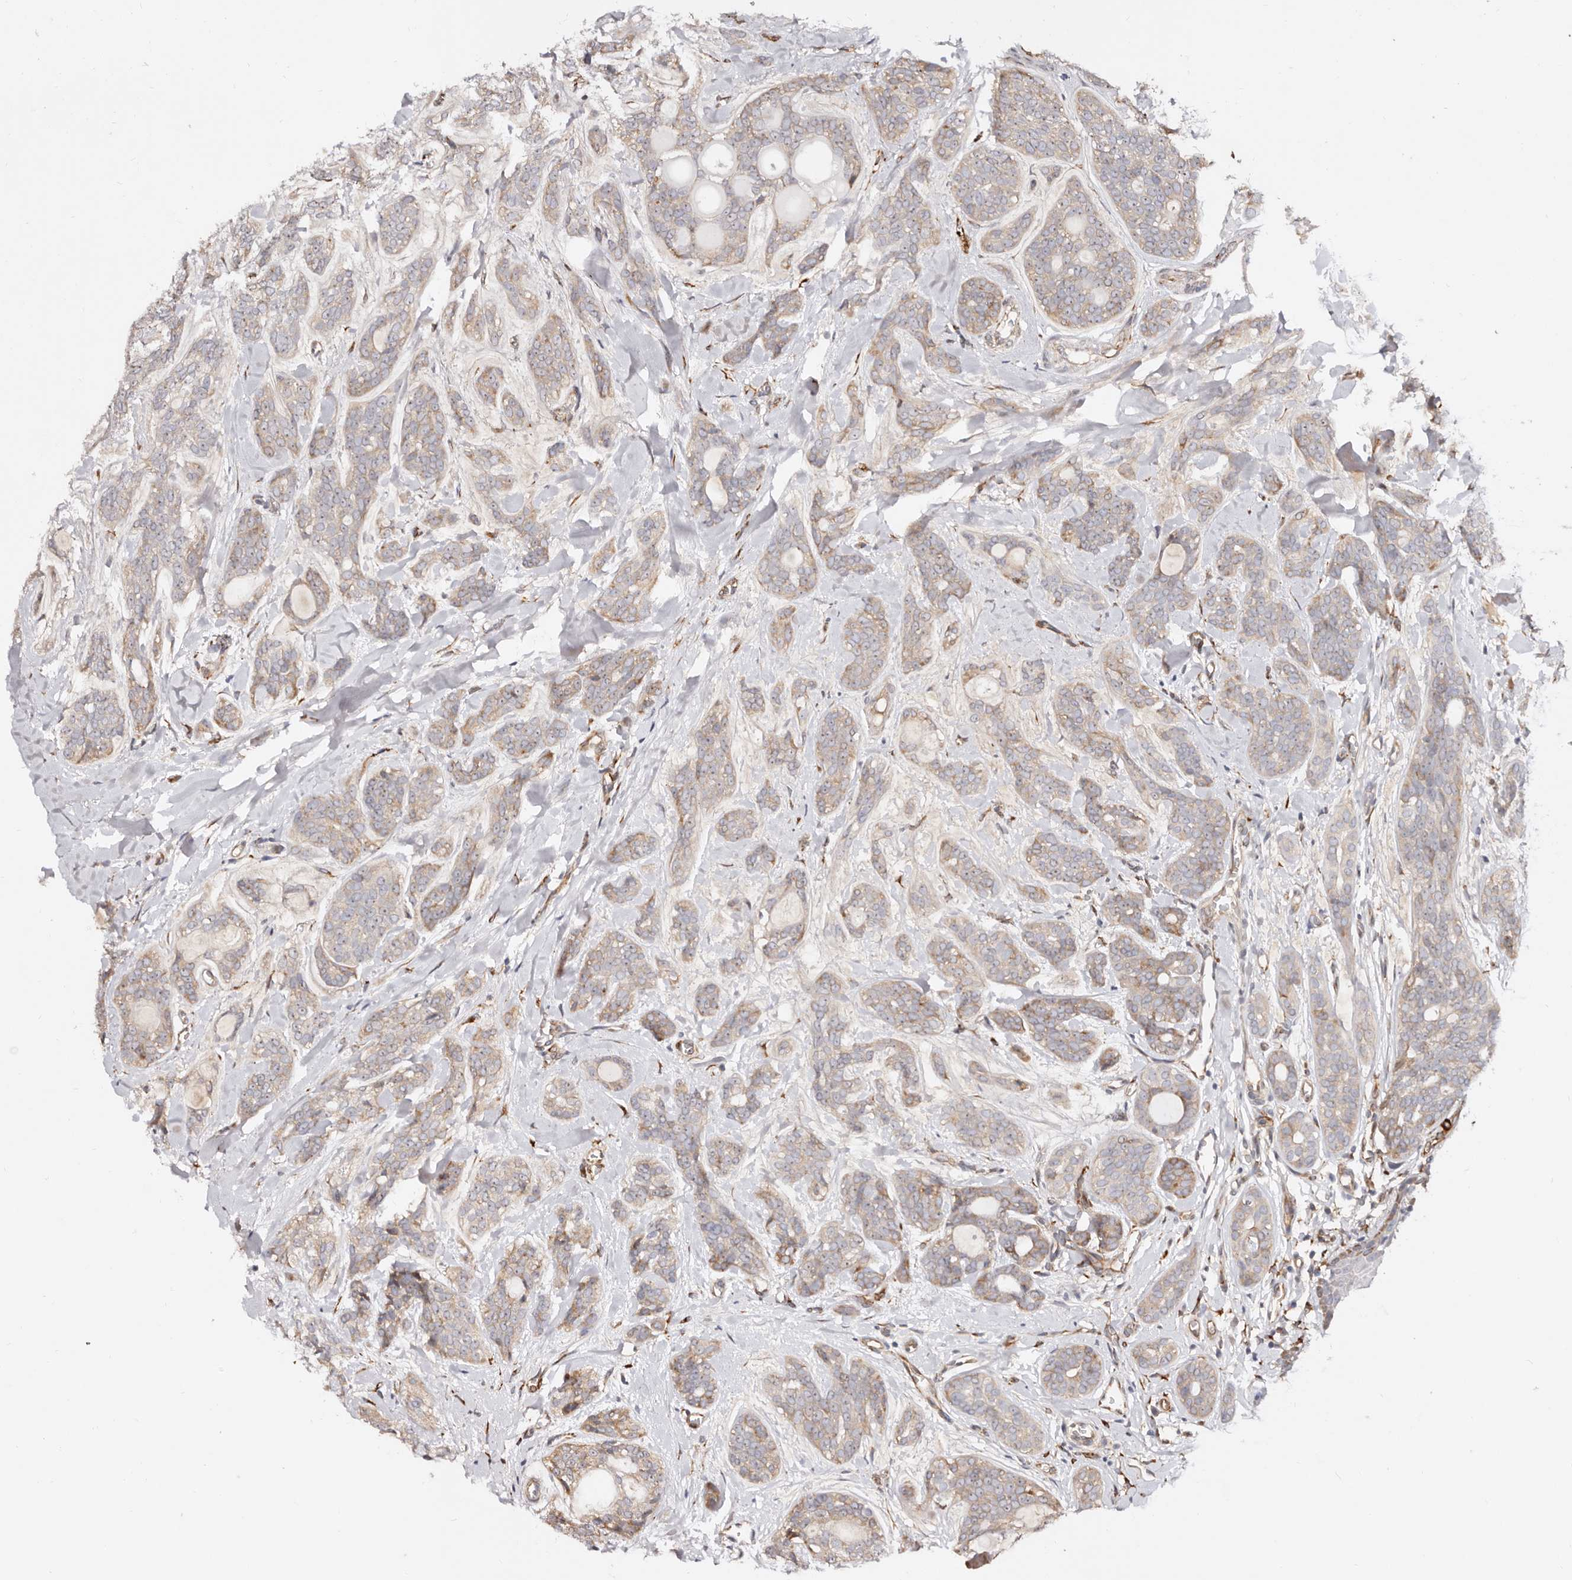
{"staining": {"intensity": "weak", "quantity": "25%-75%", "location": "cytoplasmic/membranous"}, "tissue": "head and neck cancer", "cell_type": "Tumor cells", "image_type": "cancer", "snomed": [{"axis": "morphology", "description": "Adenocarcinoma, NOS"}, {"axis": "topography", "description": "Head-Neck"}], "caption": "The photomicrograph demonstrates a brown stain indicating the presence of a protein in the cytoplasmic/membranous of tumor cells in head and neck cancer. (DAB (3,3'-diaminobenzidine) = brown stain, brightfield microscopy at high magnification).", "gene": "SERPINH1", "patient": {"sex": "male", "age": 66}}